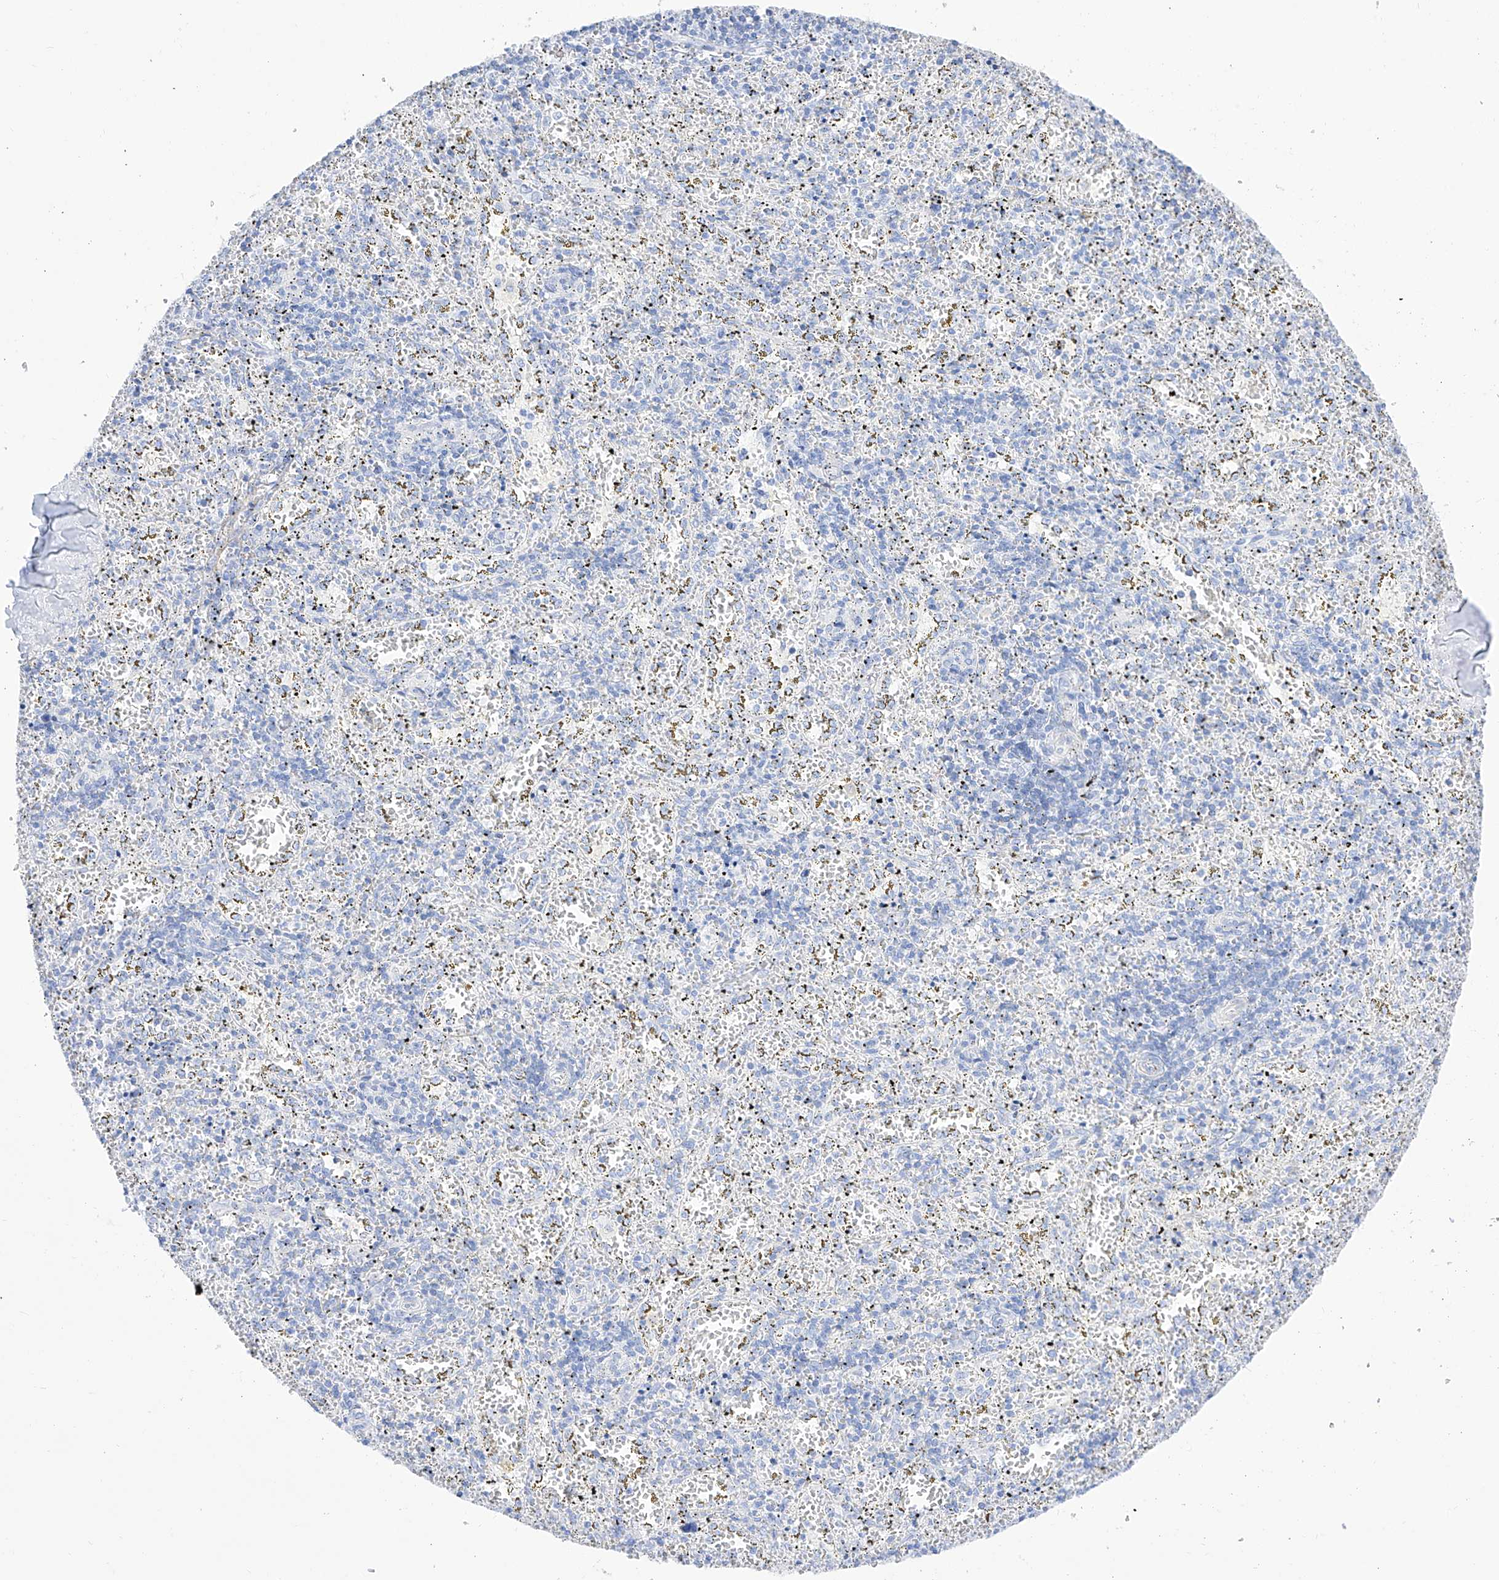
{"staining": {"intensity": "negative", "quantity": "none", "location": "none"}, "tissue": "spleen", "cell_type": "Cells in red pulp", "image_type": "normal", "snomed": [{"axis": "morphology", "description": "Normal tissue, NOS"}, {"axis": "topography", "description": "Spleen"}], "caption": "This micrograph is of benign spleen stained with immunohistochemistry (IHC) to label a protein in brown with the nuclei are counter-stained blue. There is no positivity in cells in red pulp. Brightfield microscopy of immunohistochemistry (IHC) stained with DAB (brown) and hematoxylin (blue), captured at high magnification.", "gene": "TRPC7", "patient": {"sex": "male", "age": 11}}